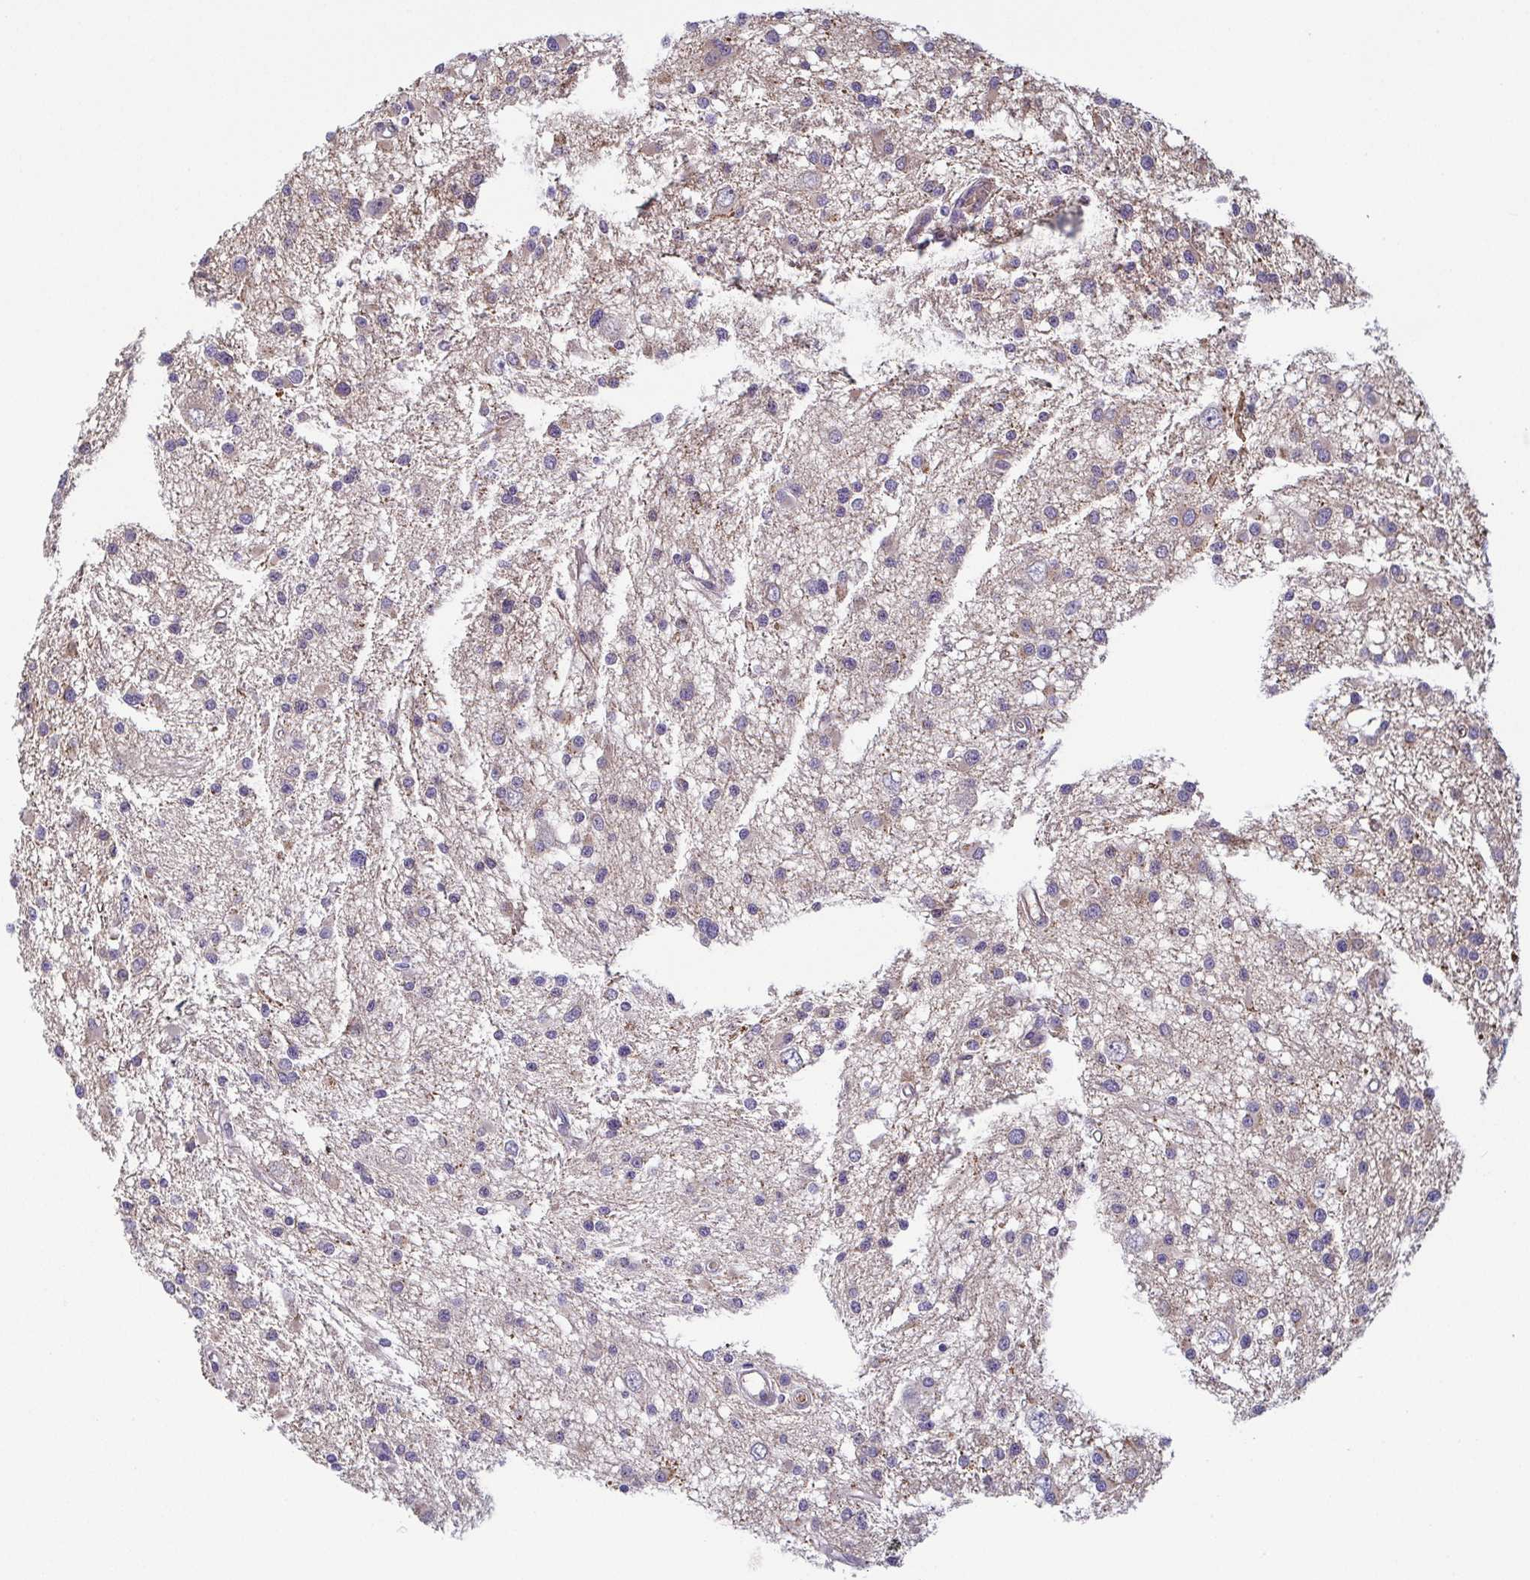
{"staining": {"intensity": "negative", "quantity": "none", "location": "none"}, "tissue": "glioma", "cell_type": "Tumor cells", "image_type": "cancer", "snomed": [{"axis": "morphology", "description": "Glioma, malignant, High grade"}, {"axis": "topography", "description": "Brain"}], "caption": "A high-resolution image shows IHC staining of malignant glioma (high-grade), which demonstrates no significant expression in tumor cells.", "gene": "ECM1", "patient": {"sex": "male", "age": 54}}